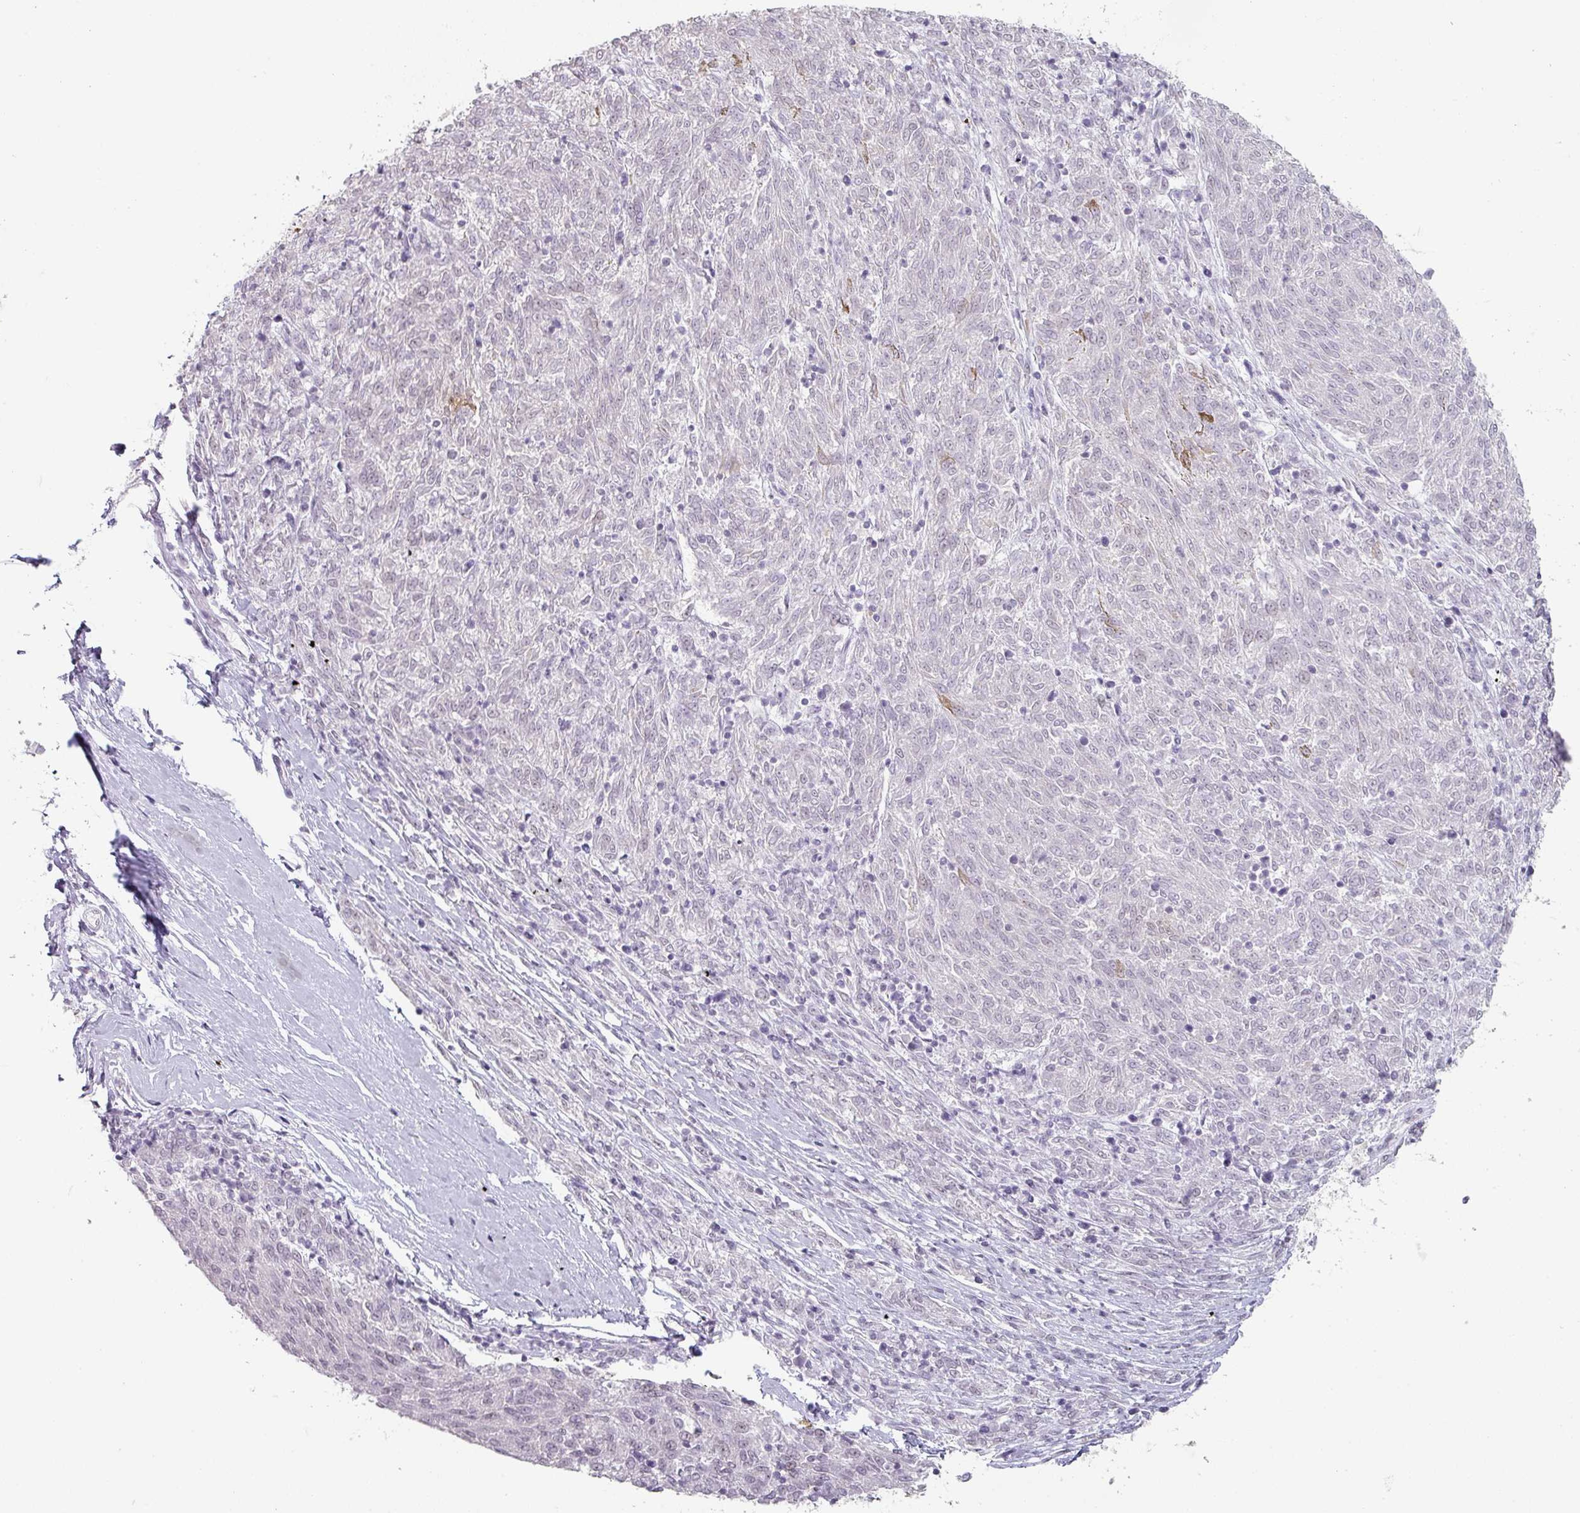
{"staining": {"intensity": "negative", "quantity": "none", "location": "none"}, "tissue": "melanoma", "cell_type": "Tumor cells", "image_type": "cancer", "snomed": [{"axis": "morphology", "description": "Malignant melanoma, NOS"}, {"axis": "topography", "description": "Skin"}], "caption": "A histopathology image of malignant melanoma stained for a protein shows no brown staining in tumor cells. The staining was performed using DAB to visualize the protein expression in brown, while the nuclei were stained in blue with hematoxylin (Magnification: 20x).", "gene": "SPRR1A", "patient": {"sex": "female", "age": 72}}